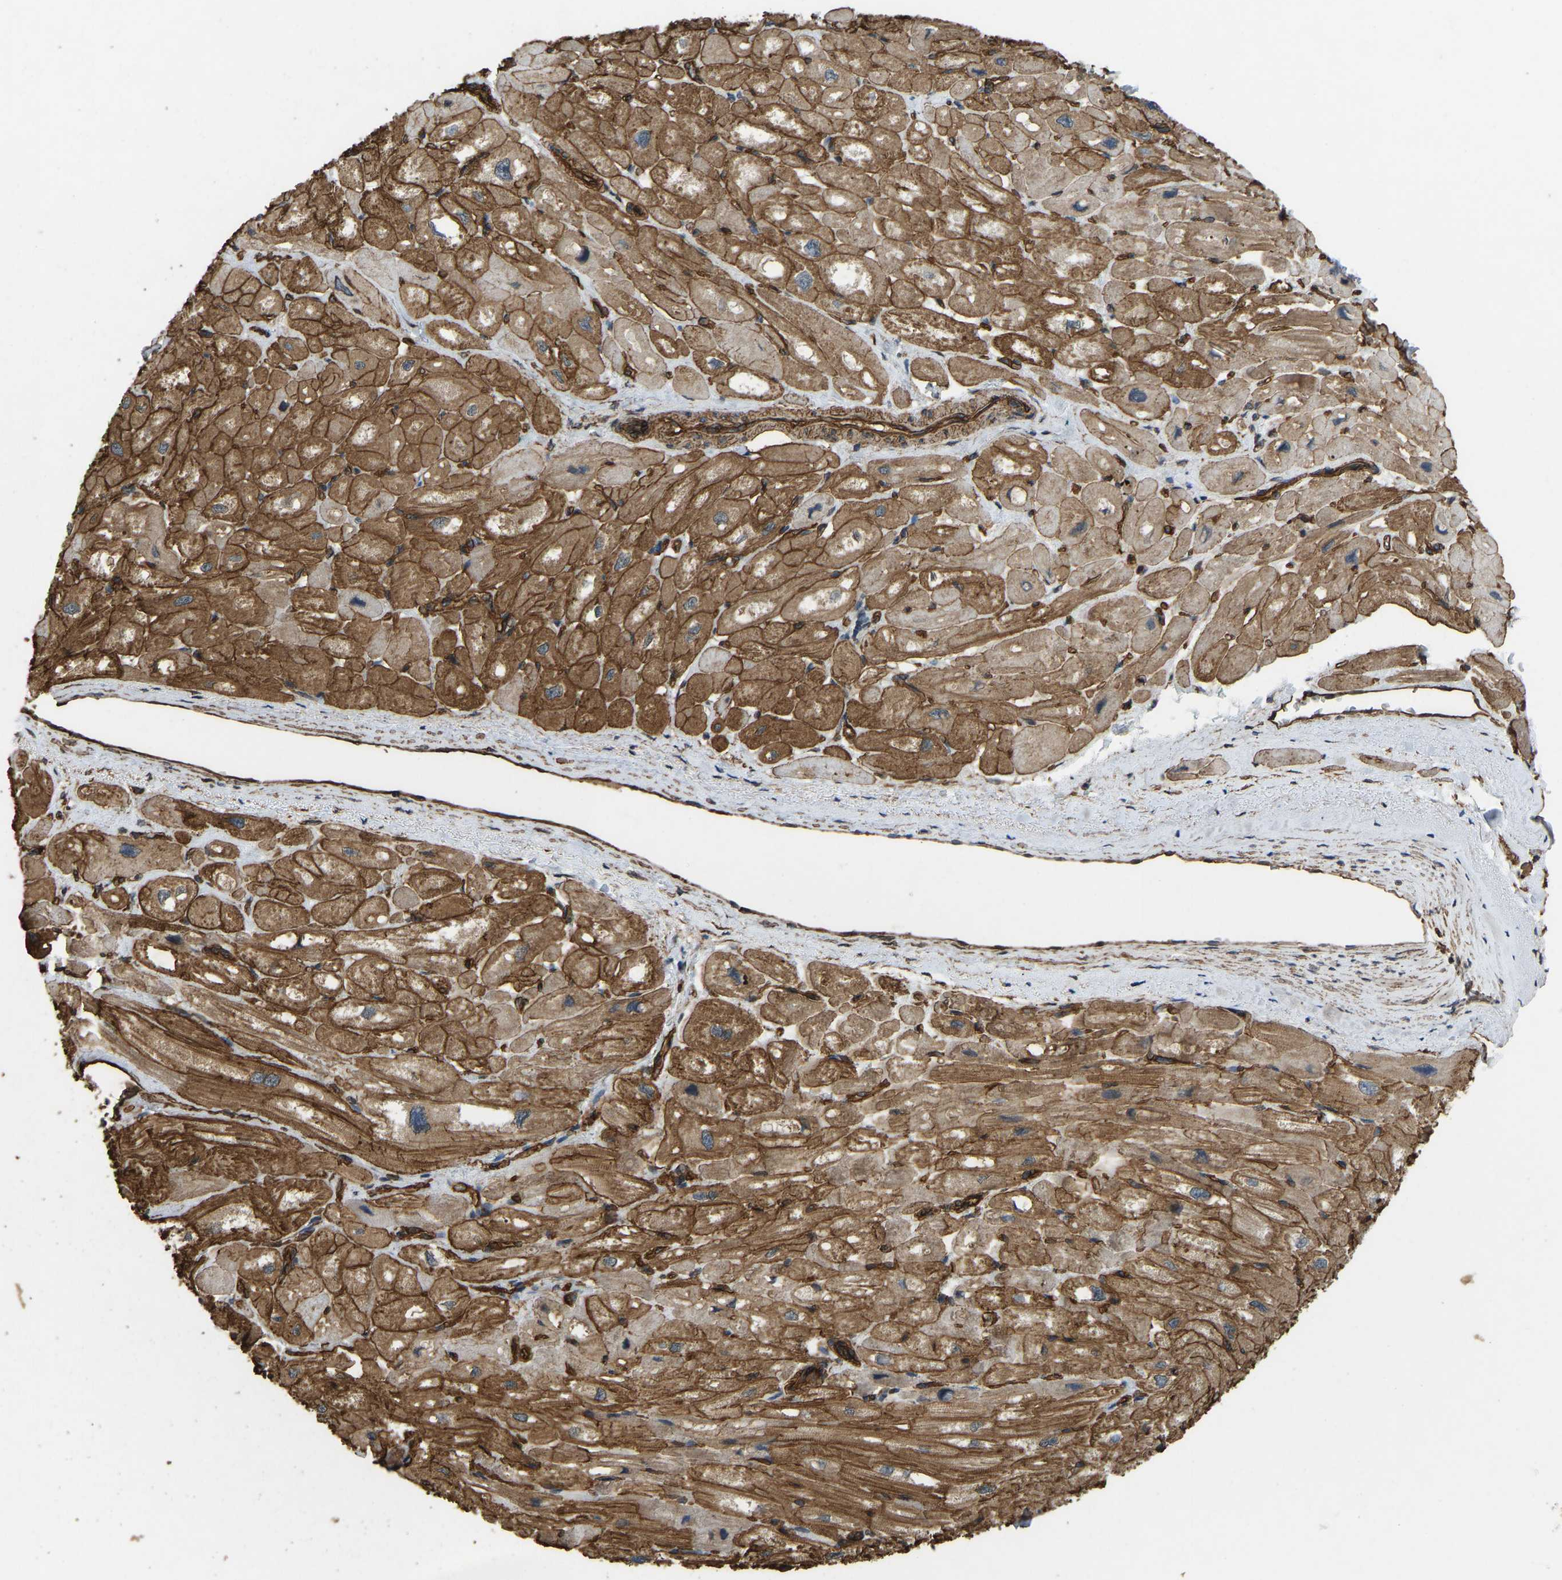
{"staining": {"intensity": "moderate", "quantity": ">75%", "location": "cytoplasmic/membranous"}, "tissue": "heart muscle", "cell_type": "Cardiomyocytes", "image_type": "normal", "snomed": [{"axis": "morphology", "description": "Normal tissue, NOS"}, {"axis": "topography", "description": "Heart"}], "caption": "Immunohistochemistry (IHC) of unremarkable human heart muscle demonstrates medium levels of moderate cytoplasmic/membranous expression in about >75% of cardiomyocytes. (DAB (3,3'-diaminobenzidine) = brown stain, brightfield microscopy at high magnification).", "gene": "NMB", "patient": {"sex": "male", "age": 49}}